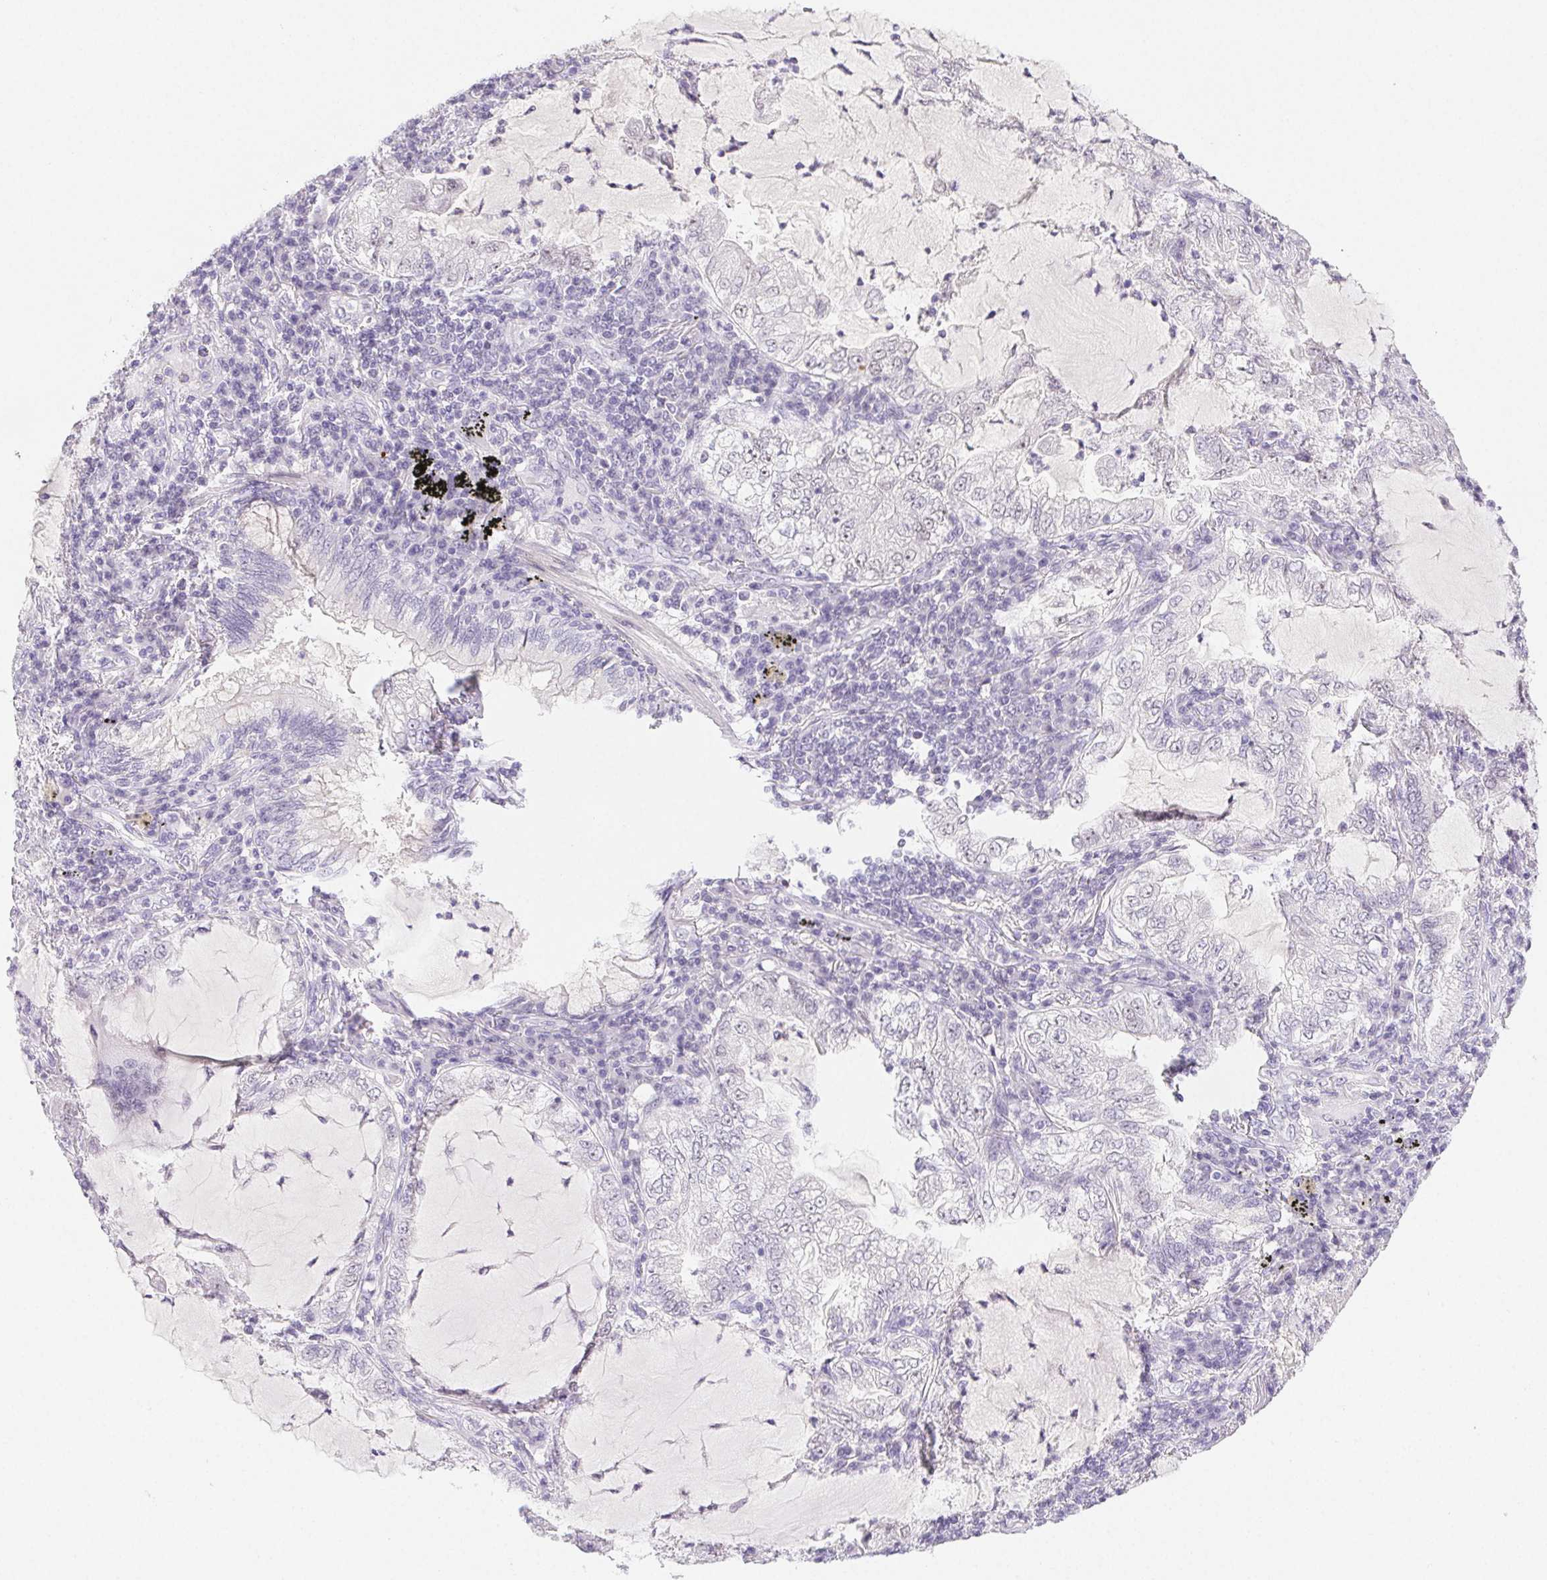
{"staining": {"intensity": "negative", "quantity": "none", "location": "none"}, "tissue": "lung cancer", "cell_type": "Tumor cells", "image_type": "cancer", "snomed": [{"axis": "morphology", "description": "Adenocarcinoma, NOS"}, {"axis": "topography", "description": "Lung"}], "caption": "Tumor cells show no significant protein staining in lung cancer (adenocarcinoma). Nuclei are stained in blue.", "gene": "ST8SIA3", "patient": {"sex": "female", "age": 73}}